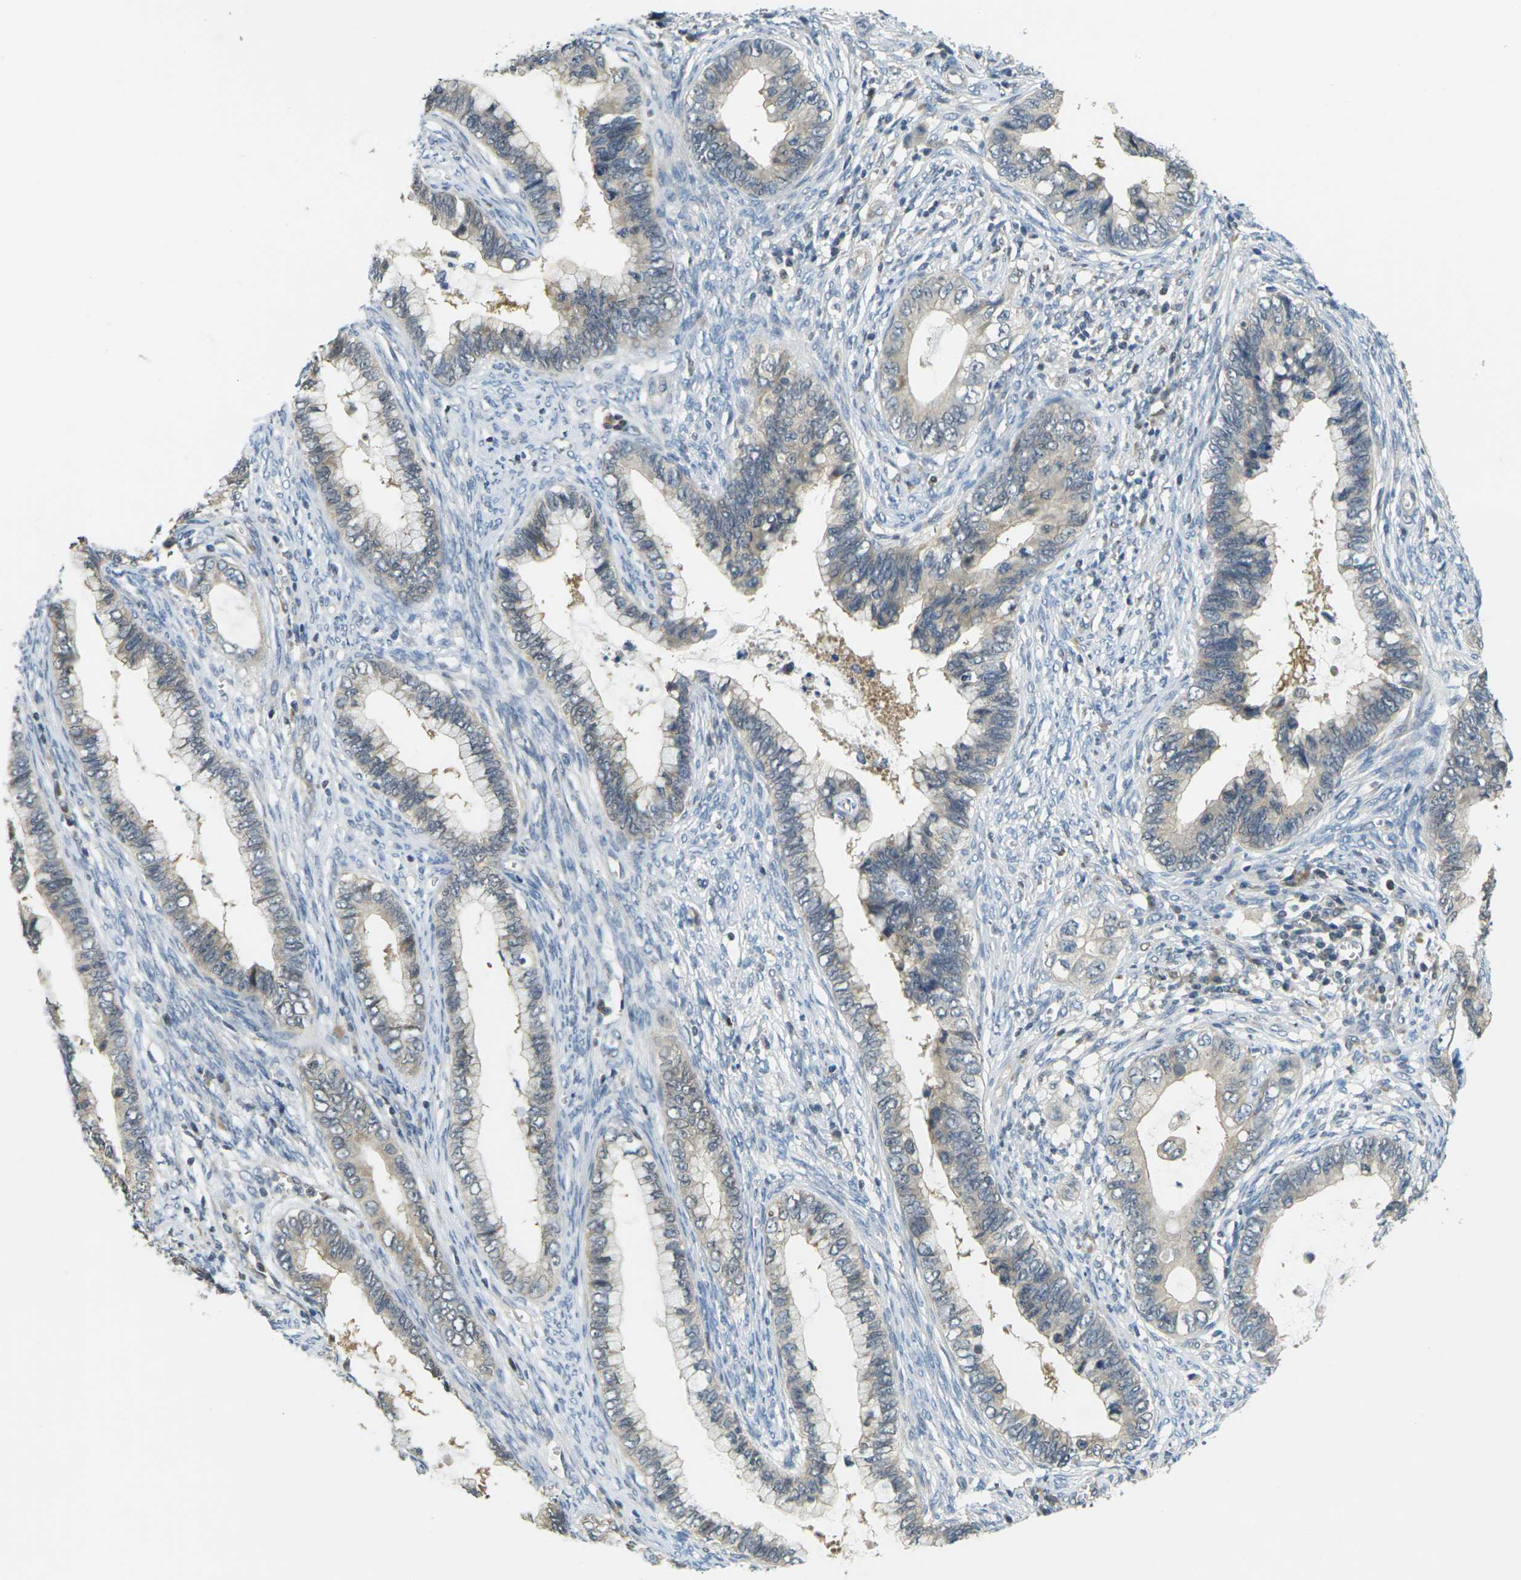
{"staining": {"intensity": "weak", "quantity": ">75%", "location": "cytoplasmic/membranous"}, "tissue": "cervical cancer", "cell_type": "Tumor cells", "image_type": "cancer", "snomed": [{"axis": "morphology", "description": "Adenocarcinoma, NOS"}, {"axis": "topography", "description": "Cervix"}], "caption": "Weak cytoplasmic/membranous staining for a protein is appreciated in approximately >75% of tumor cells of cervical adenocarcinoma using immunohistochemistry (IHC).", "gene": "KLHL8", "patient": {"sex": "female", "age": 44}}